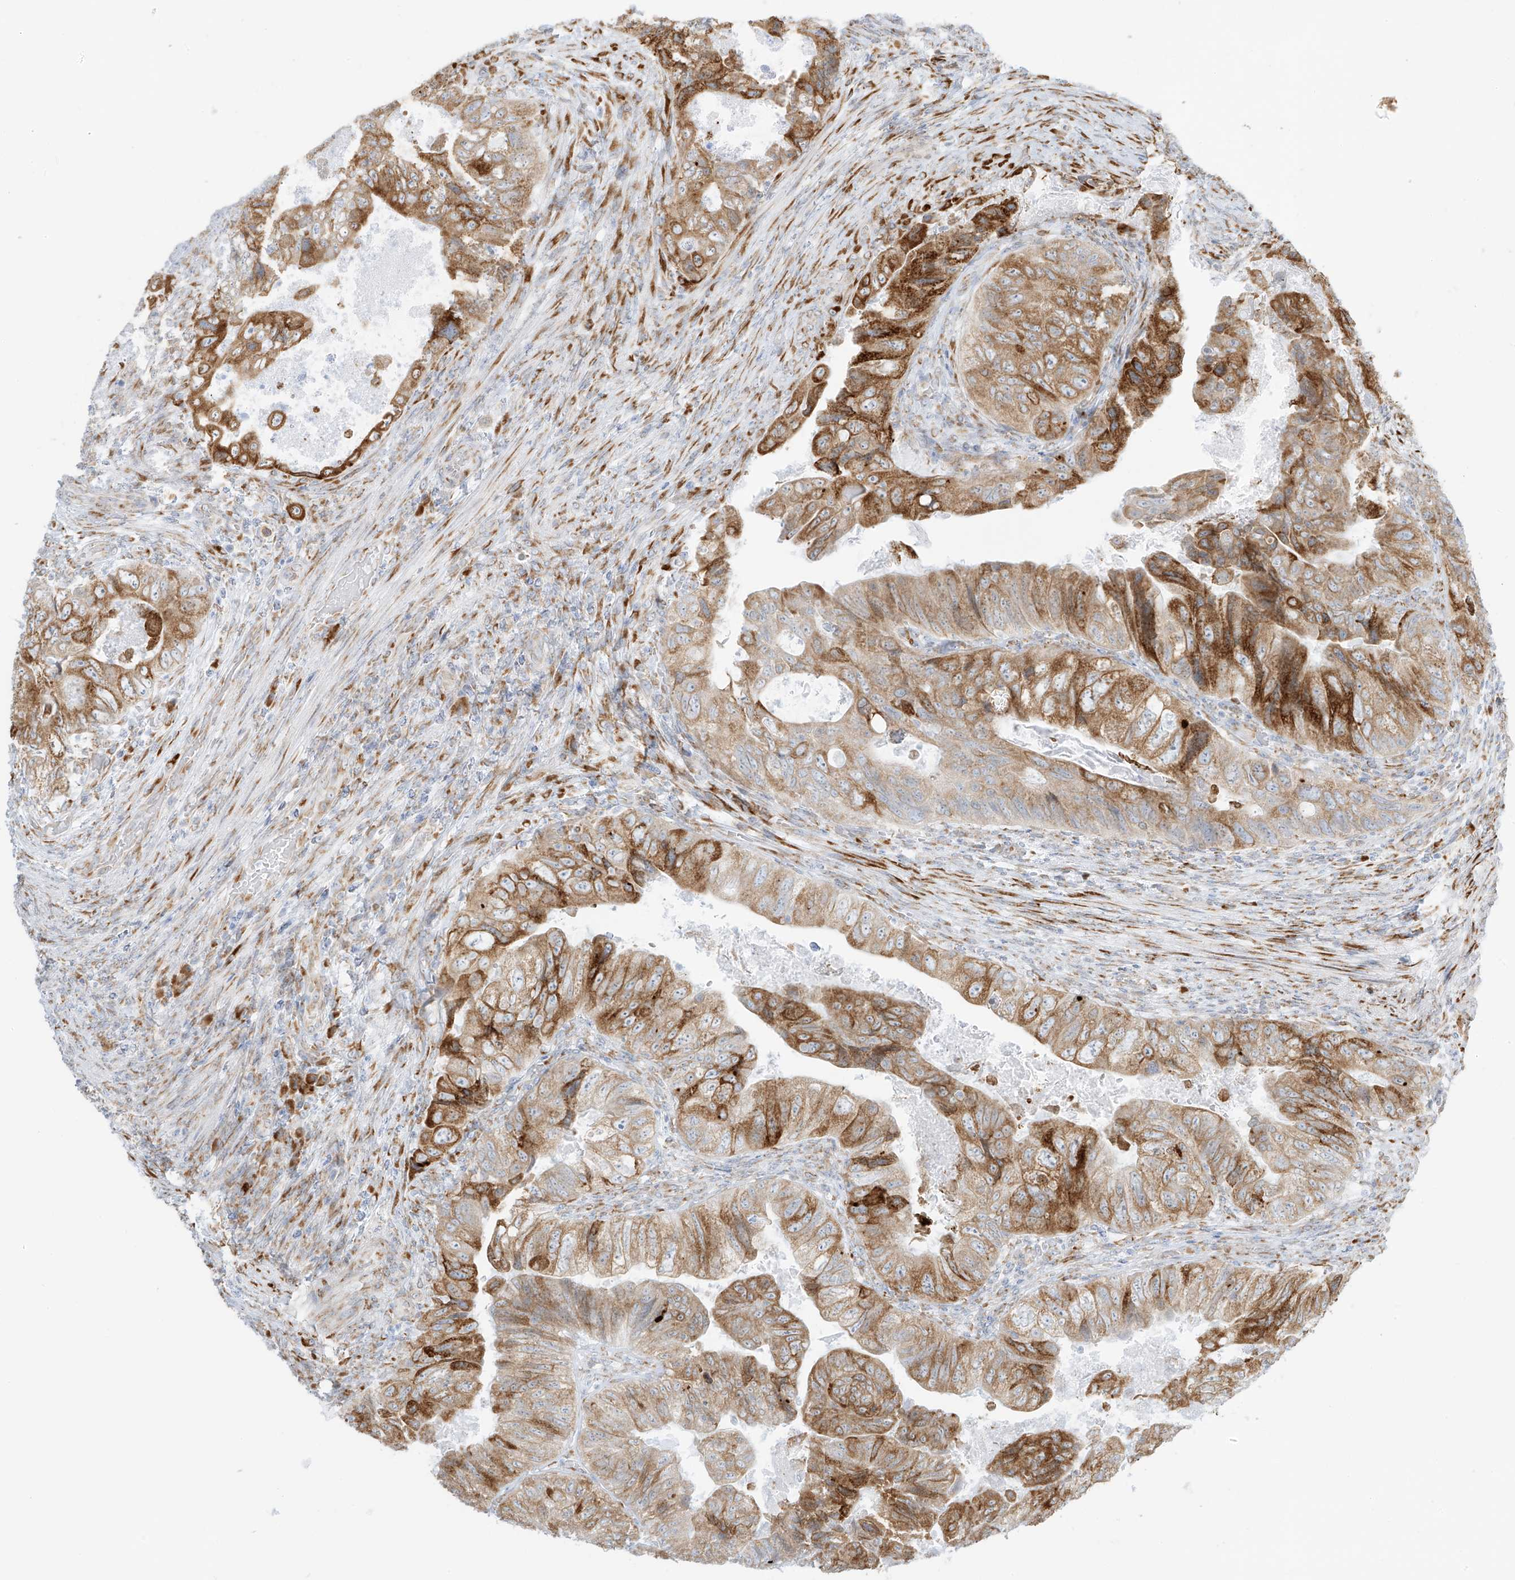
{"staining": {"intensity": "strong", "quantity": ">75%", "location": "cytoplasmic/membranous"}, "tissue": "colorectal cancer", "cell_type": "Tumor cells", "image_type": "cancer", "snomed": [{"axis": "morphology", "description": "Adenocarcinoma, NOS"}, {"axis": "topography", "description": "Rectum"}], "caption": "Colorectal cancer (adenocarcinoma) stained with DAB immunohistochemistry reveals high levels of strong cytoplasmic/membranous positivity in about >75% of tumor cells.", "gene": "LRRC59", "patient": {"sex": "male", "age": 63}}